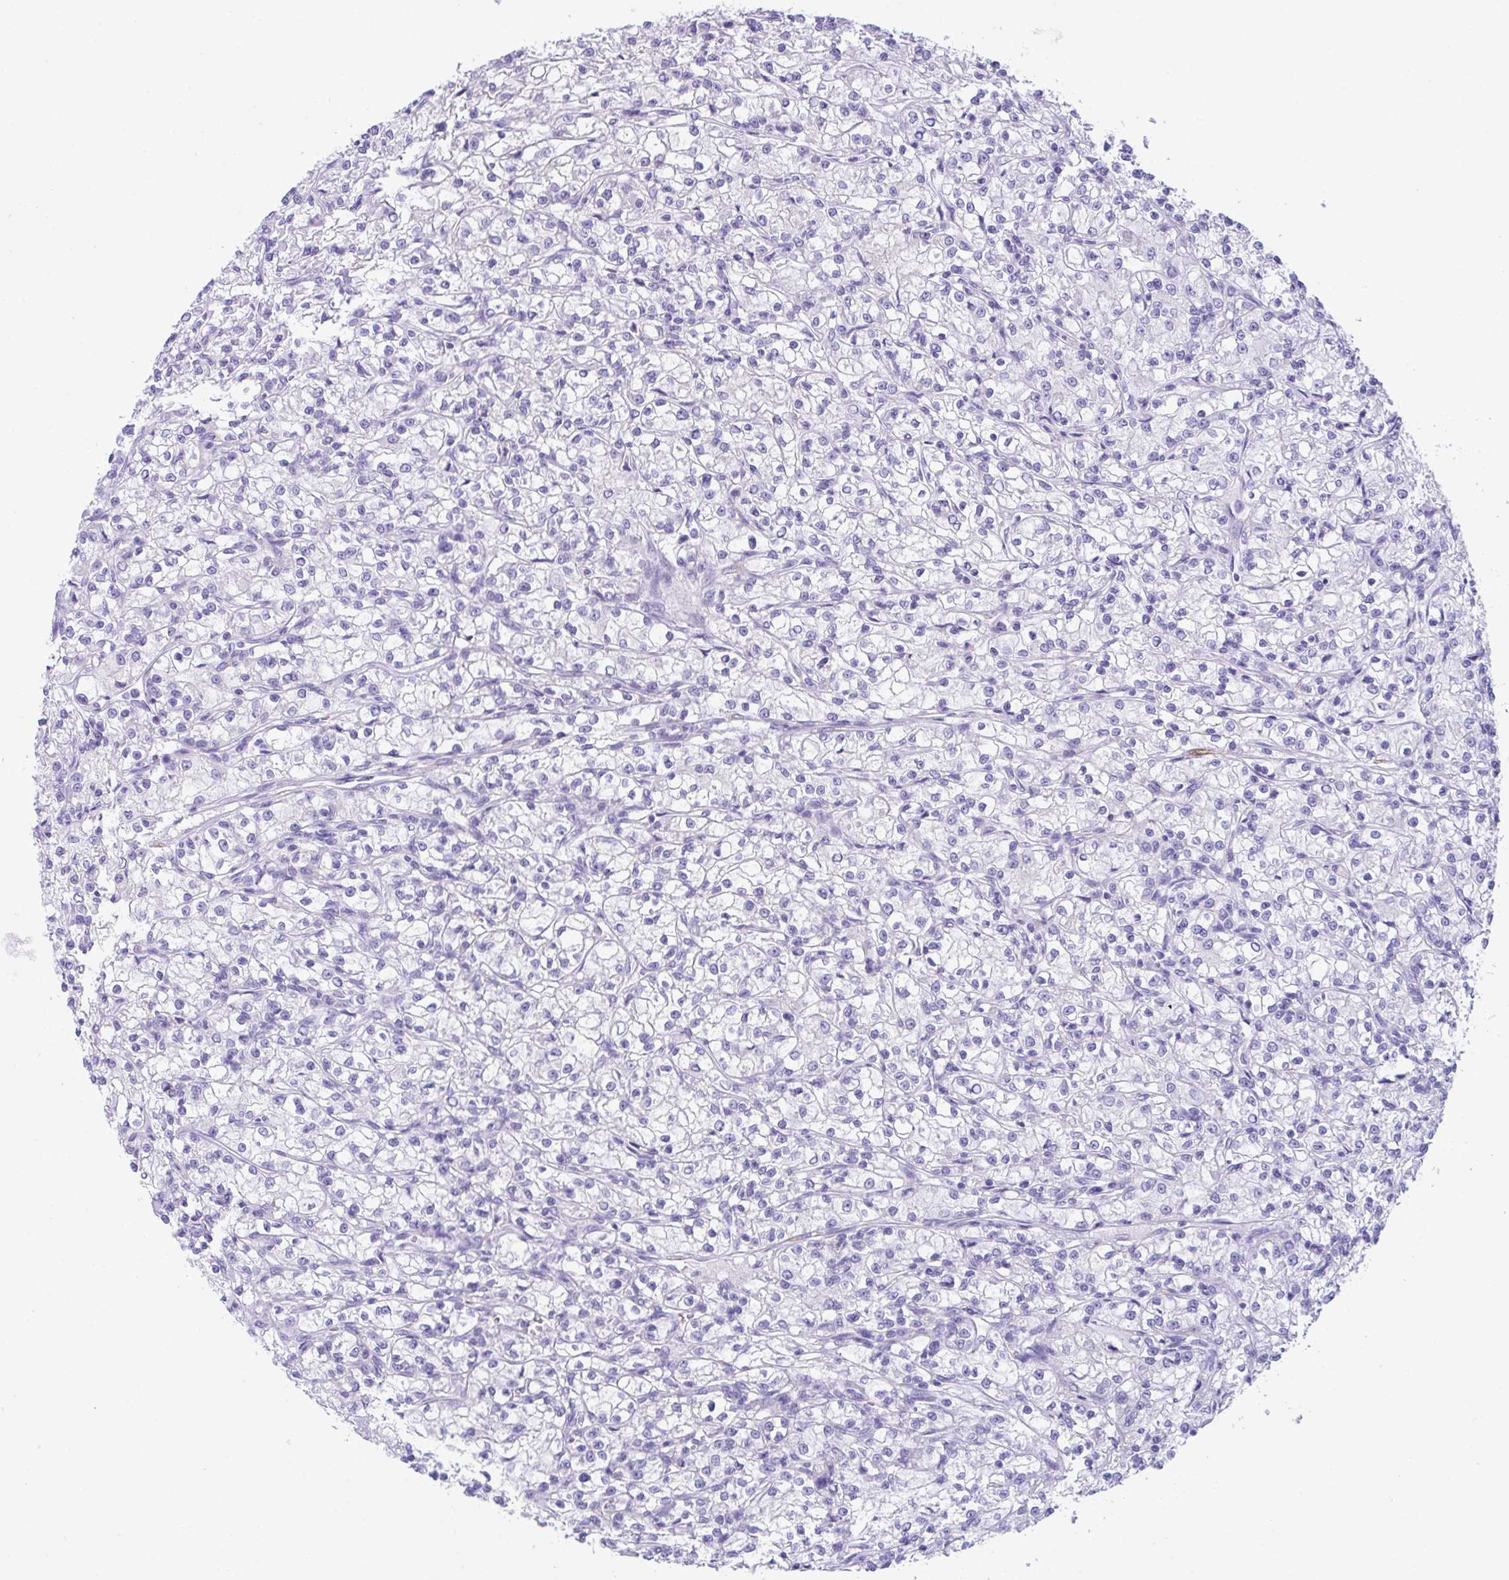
{"staining": {"intensity": "negative", "quantity": "none", "location": "none"}, "tissue": "renal cancer", "cell_type": "Tumor cells", "image_type": "cancer", "snomed": [{"axis": "morphology", "description": "Adenocarcinoma, NOS"}, {"axis": "topography", "description": "Kidney"}], "caption": "IHC image of neoplastic tissue: human adenocarcinoma (renal) stained with DAB displays no significant protein expression in tumor cells.", "gene": "TMEM106B", "patient": {"sex": "female", "age": 59}}